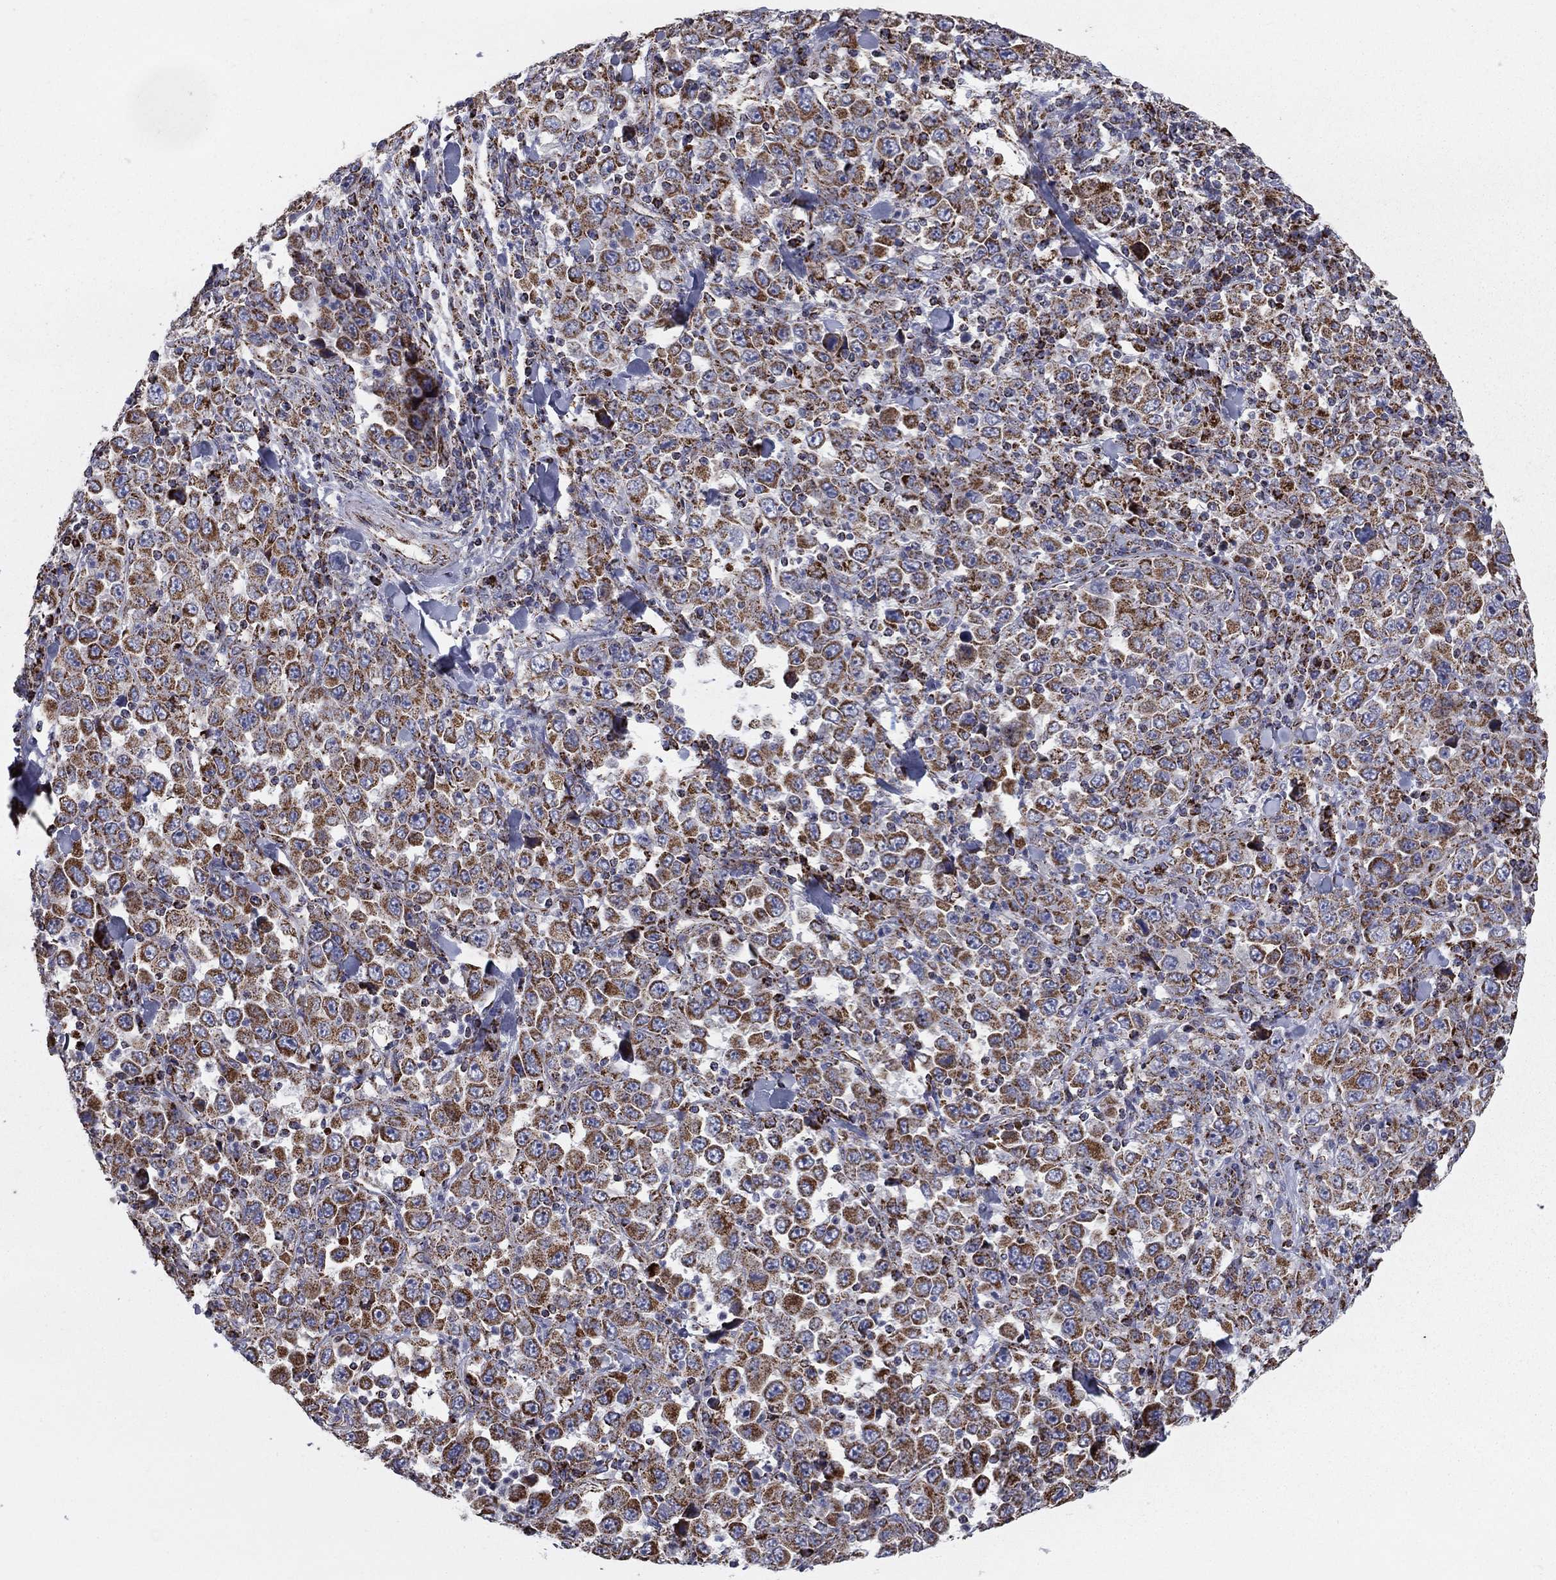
{"staining": {"intensity": "strong", "quantity": ">75%", "location": "cytoplasmic/membranous"}, "tissue": "stomach cancer", "cell_type": "Tumor cells", "image_type": "cancer", "snomed": [{"axis": "morphology", "description": "Normal tissue, NOS"}, {"axis": "morphology", "description": "Adenocarcinoma, NOS"}, {"axis": "topography", "description": "Stomach, upper"}, {"axis": "topography", "description": "Stomach"}], "caption": "Stomach cancer (adenocarcinoma) stained for a protein reveals strong cytoplasmic/membranous positivity in tumor cells.", "gene": "NDUFV1", "patient": {"sex": "male", "age": 59}}